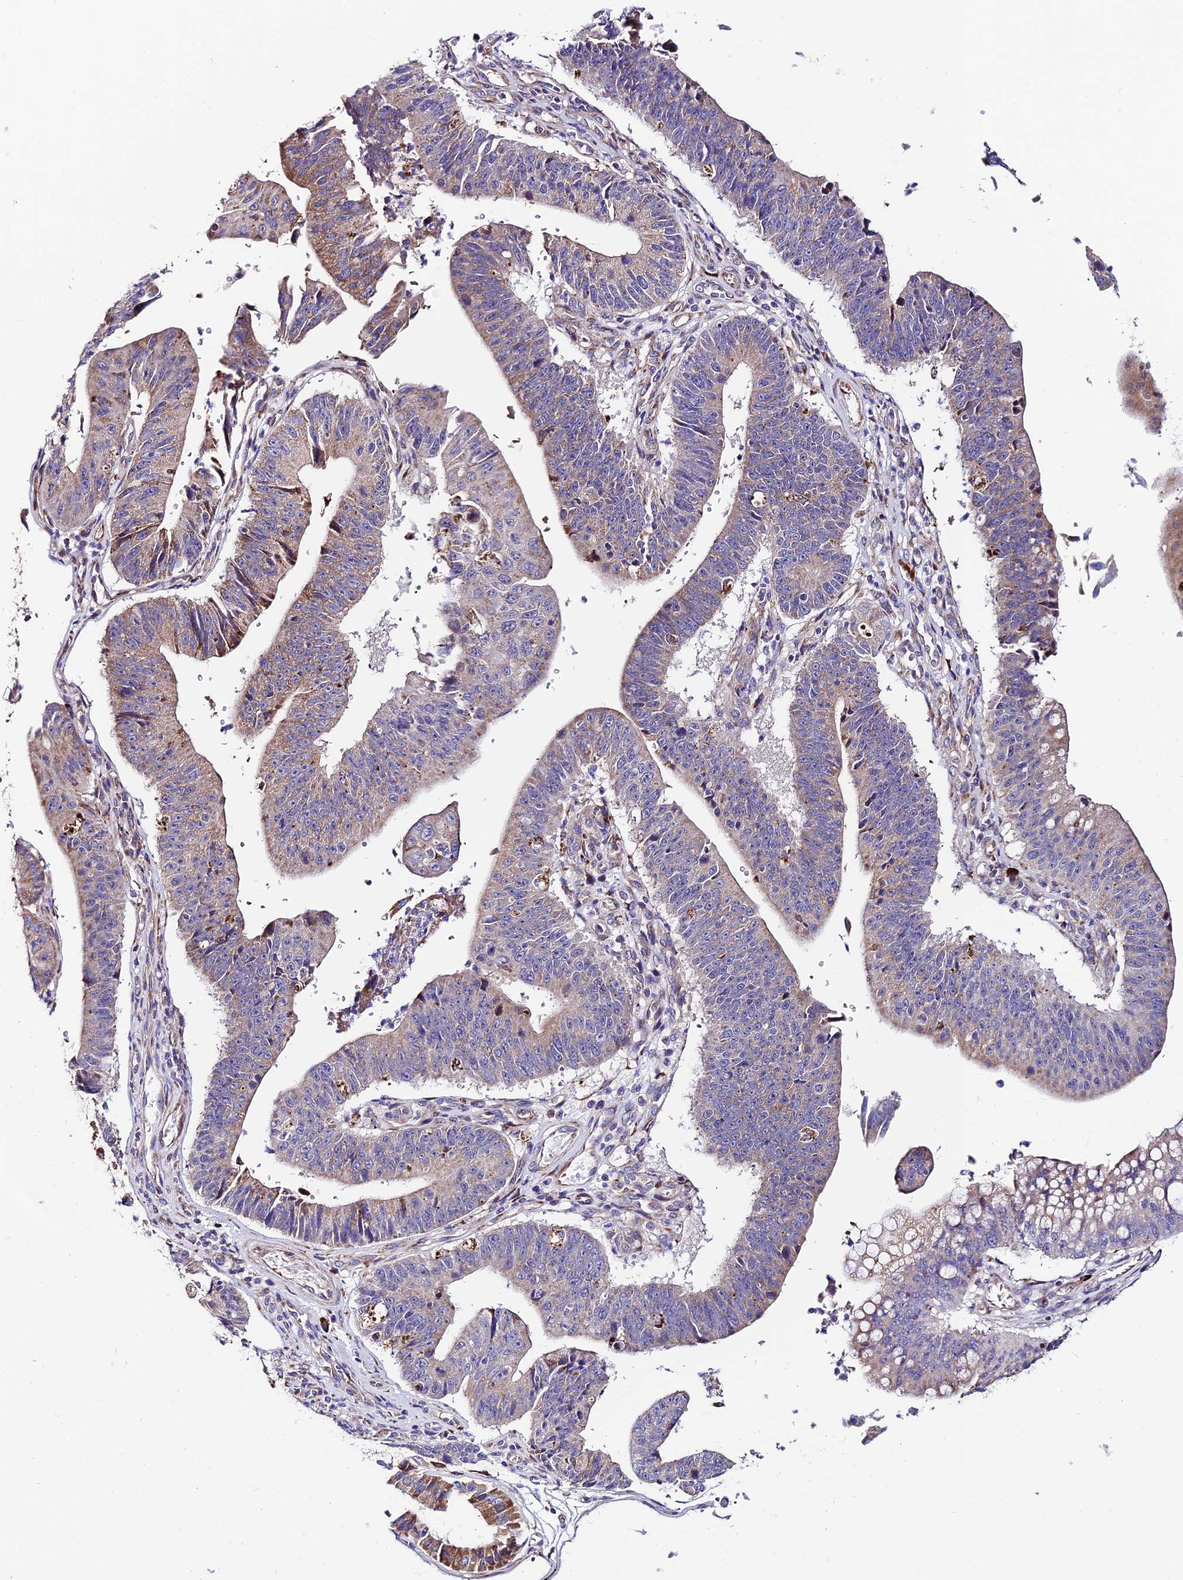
{"staining": {"intensity": "weak", "quantity": "25%-75%", "location": "cytoplasmic/membranous"}, "tissue": "stomach cancer", "cell_type": "Tumor cells", "image_type": "cancer", "snomed": [{"axis": "morphology", "description": "Adenocarcinoma, NOS"}, {"axis": "topography", "description": "Stomach"}], "caption": "Tumor cells reveal low levels of weak cytoplasmic/membranous positivity in about 25%-75% of cells in adenocarcinoma (stomach).", "gene": "VPS13C", "patient": {"sex": "male", "age": 59}}